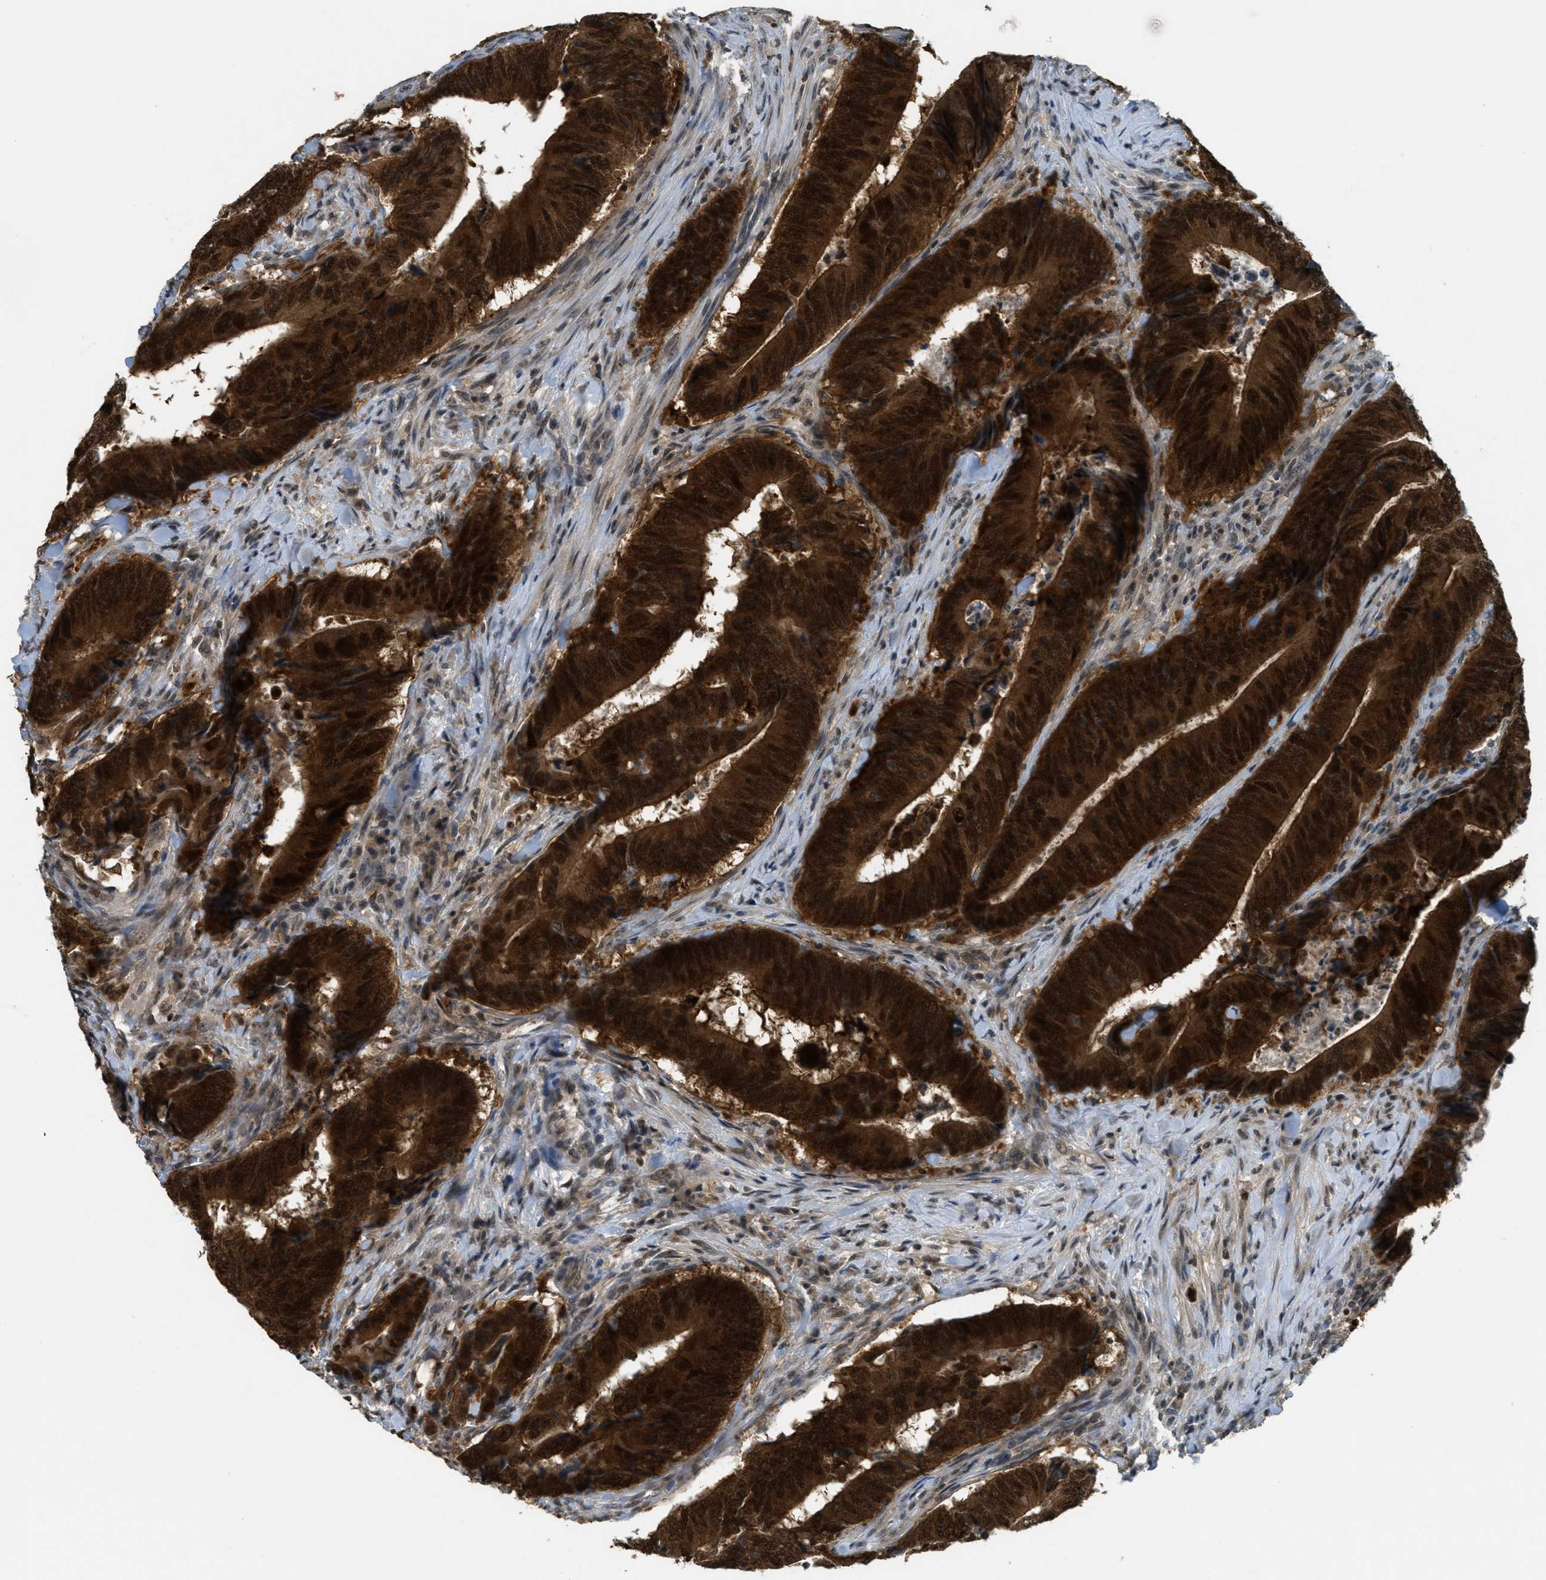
{"staining": {"intensity": "strong", "quantity": ">75%", "location": "cytoplasmic/membranous,nuclear"}, "tissue": "colorectal cancer", "cell_type": "Tumor cells", "image_type": "cancer", "snomed": [{"axis": "morphology", "description": "Normal tissue, NOS"}, {"axis": "morphology", "description": "Adenocarcinoma, NOS"}, {"axis": "topography", "description": "Colon"}], "caption": "Immunohistochemistry image of human colorectal cancer stained for a protein (brown), which reveals high levels of strong cytoplasmic/membranous and nuclear staining in approximately >75% of tumor cells.", "gene": "DNAJB1", "patient": {"sex": "male", "age": 56}}